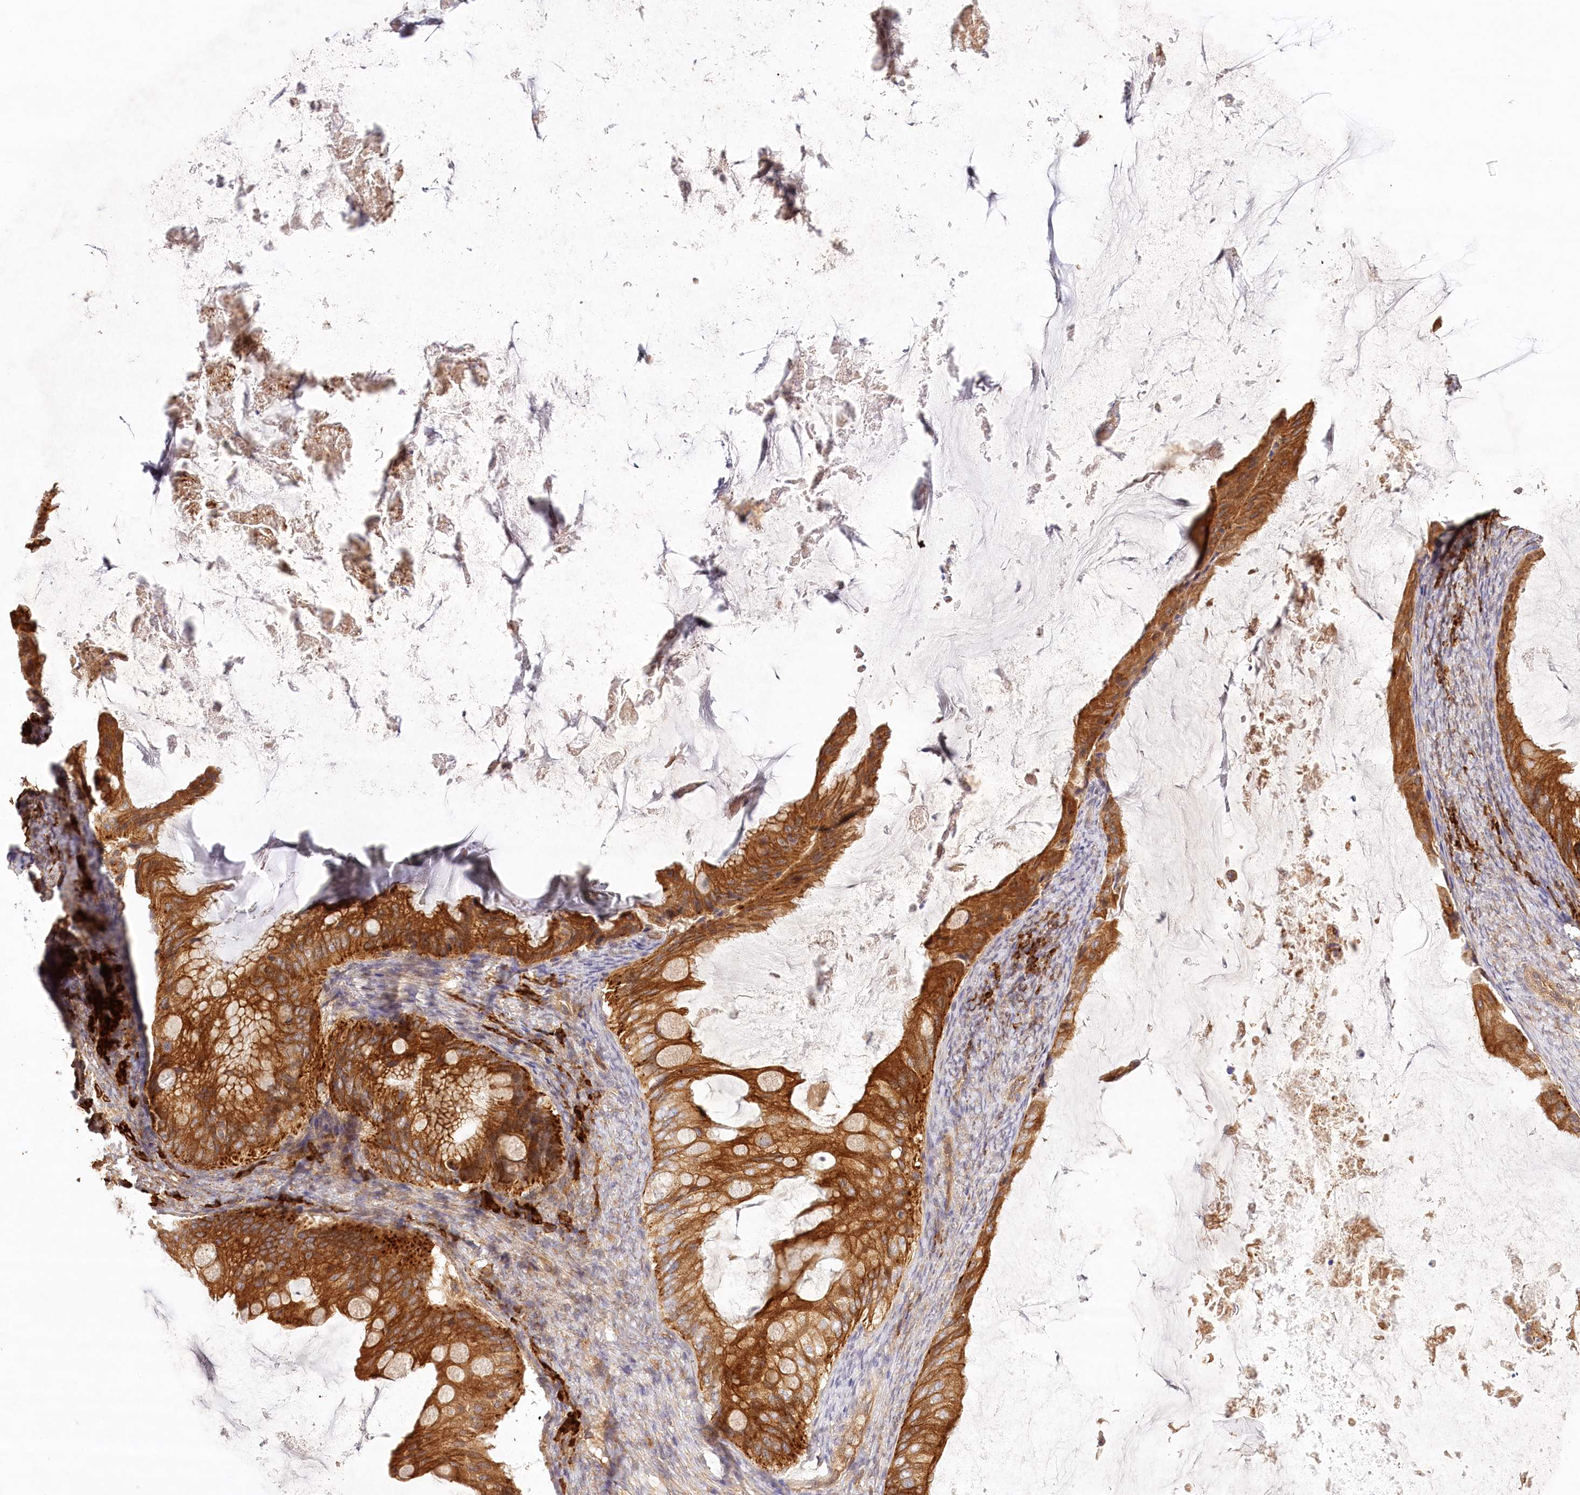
{"staining": {"intensity": "strong", "quantity": ">75%", "location": "cytoplasmic/membranous"}, "tissue": "ovarian cancer", "cell_type": "Tumor cells", "image_type": "cancer", "snomed": [{"axis": "morphology", "description": "Cystadenocarcinoma, mucinous, NOS"}, {"axis": "topography", "description": "Ovary"}], "caption": "A micrograph of human ovarian cancer (mucinous cystadenocarcinoma) stained for a protein displays strong cytoplasmic/membranous brown staining in tumor cells. (brown staining indicates protein expression, while blue staining denotes nuclei).", "gene": "LSS", "patient": {"sex": "female", "age": 61}}